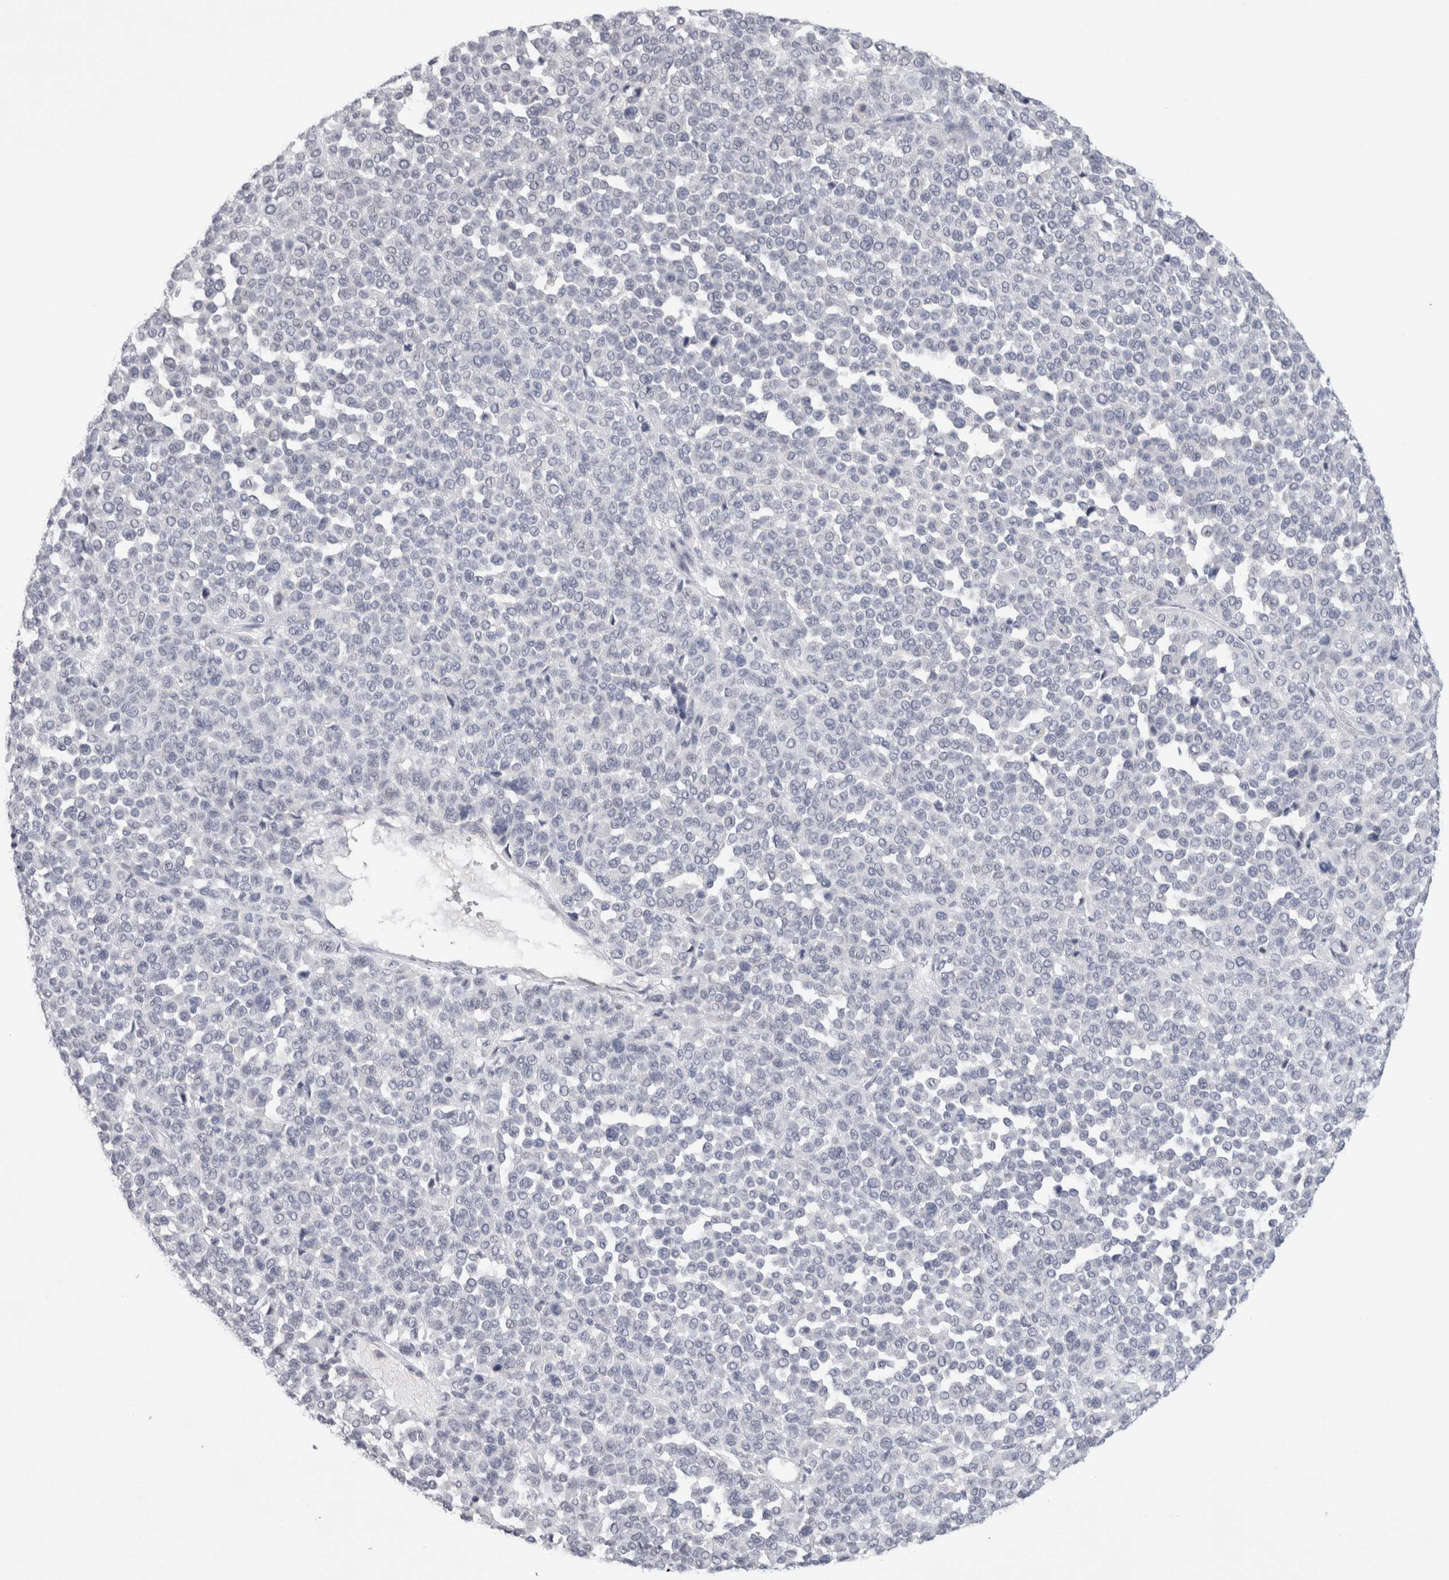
{"staining": {"intensity": "negative", "quantity": "none", "location": "none"}, "tissue": "melanoma", "cell_type": "Tumor cells", "image_type": "cancer", "snomed": [{"axis": "morphology", "description": "Malignant melanoma, Metastatic site"}, {"axis": "topography", "description": "Pancreas"}], "caption": "Immunohistochemistry (IHC) histopathology image of neoplastic tissue: human malignant melanoma (metastatic site) stained with DAB (3,3'-diaminobenzidine) shows no significant protein staining in tumor cells.", "gene": "TONSL", "patient": {"sex": "female", "age": 30}}